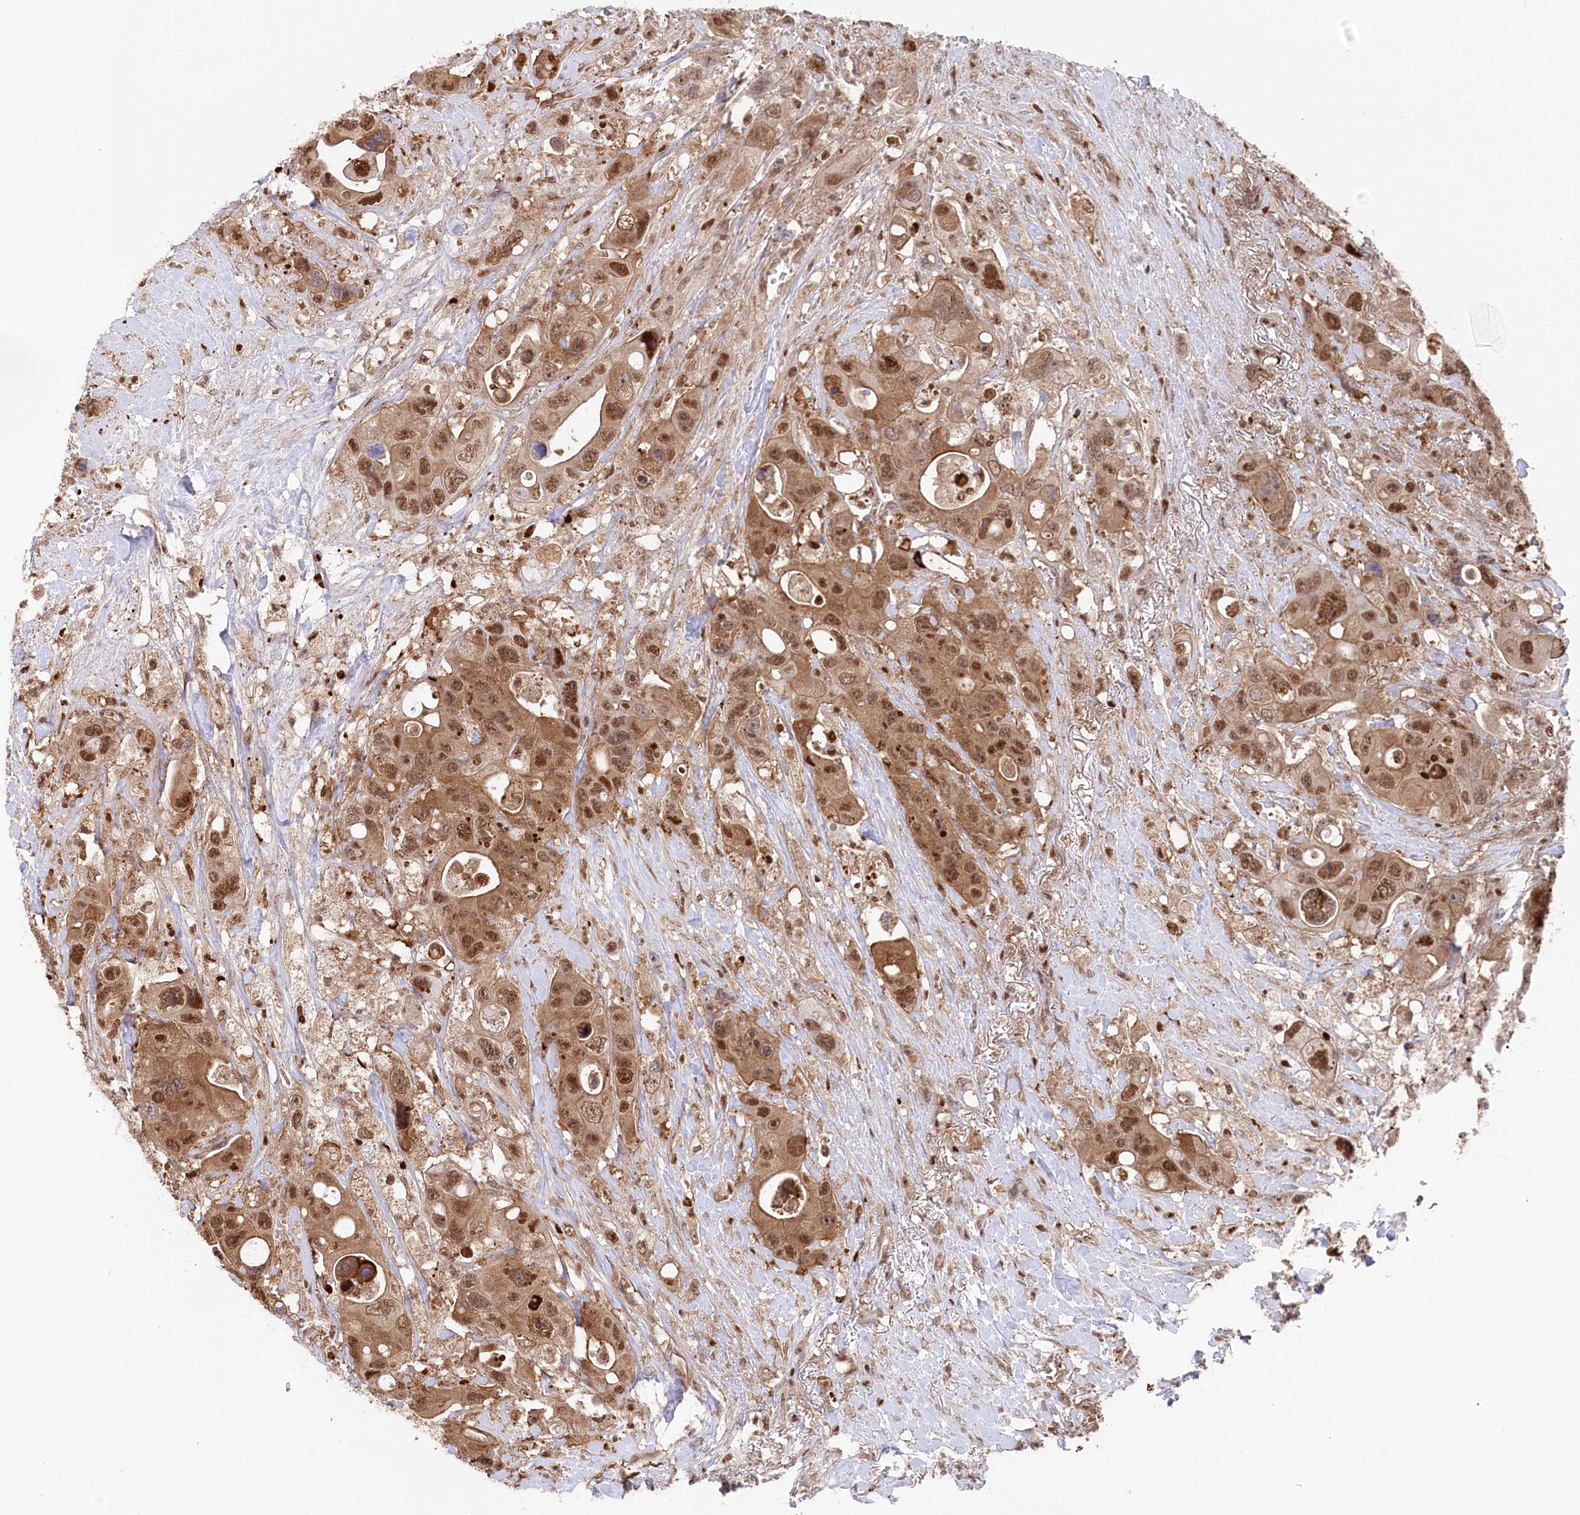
{"staining": {"intensity": "moderate", "quantity": ">75%", "location": "cytoplasmic/membranous,nuclear"}, "tissue": "colorectal cancer", "cell_type": "Tumor cells", "image_type": "cancer", "snomed": [{"axis": "morphology", "description": "Adenocarcinoma, NOS"}, {"axis": "topography", "description": "Colon"}], "caption": "Colorectal cancer stained with DAB immunohistochemistry (IHC) reveals medium levels of moderate cytoplasmic/membranous and nuclear staining in approximately >75% of tumor cells. (brown staining indicates protein expression, while blue staining denotes nuclei).", "gene": "PSMA1", "patient": {"sex": "female", "age": 46}}